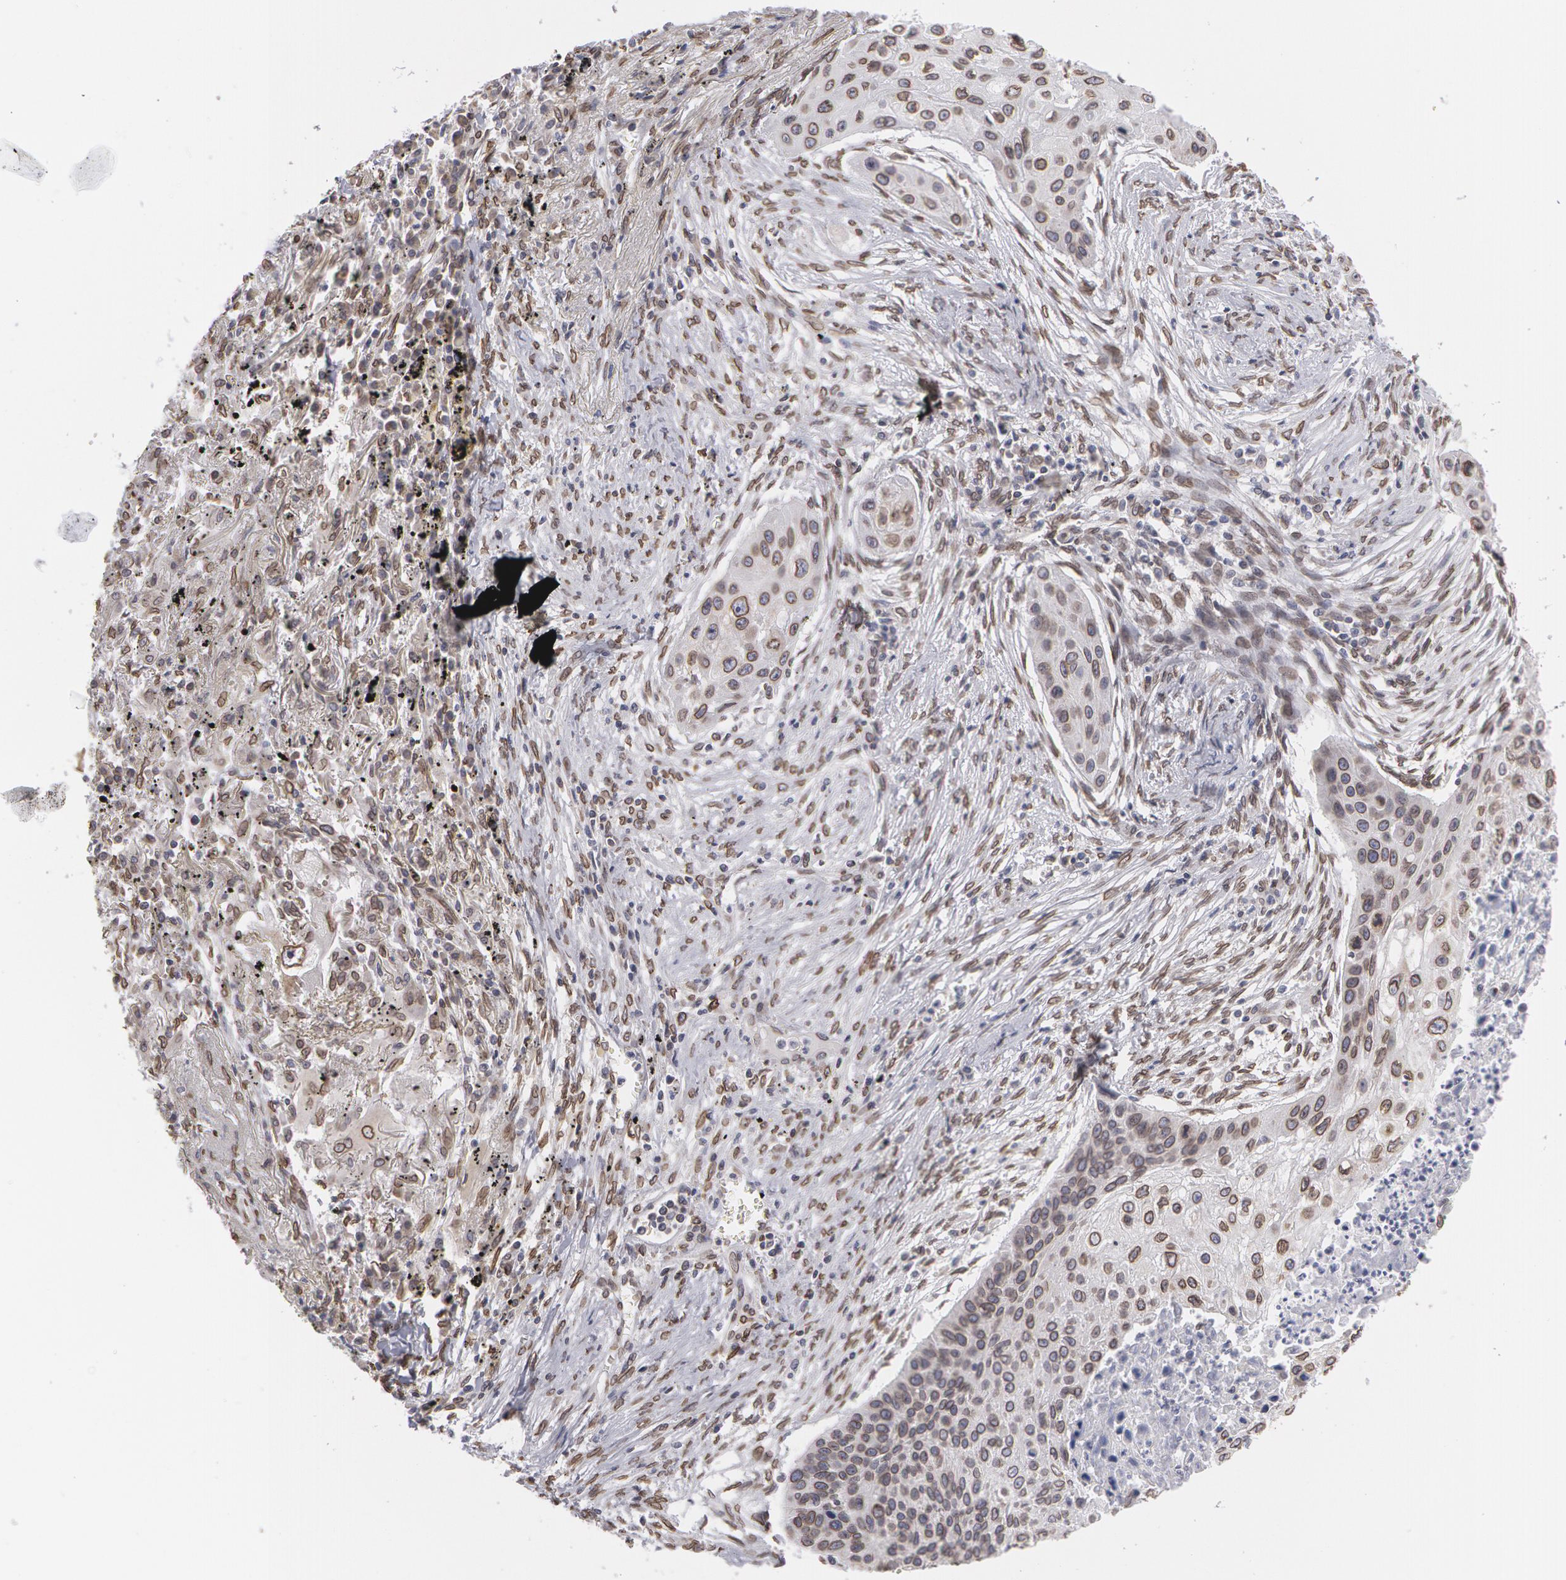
{"staining": {"intensity": "moderate", "quantity": ">75%", "location": "nuclear"}, "tissue": "lung cancer", "cell_type": "Tumor cells", "image_type": "cancer", "snomed": [{"axis": "morphology", "description": "Squamous cell carcinoma, NOS"}, {"axis": "topography", "description": "Lung"}], "caption": "Lung squamous cell carcinoma stained with a brown dye demonstrates moderate nuclear positive staining in about >75% of tumor cells.", "gene": "EMD", "patient": {"sex": "male", "age": 71}}